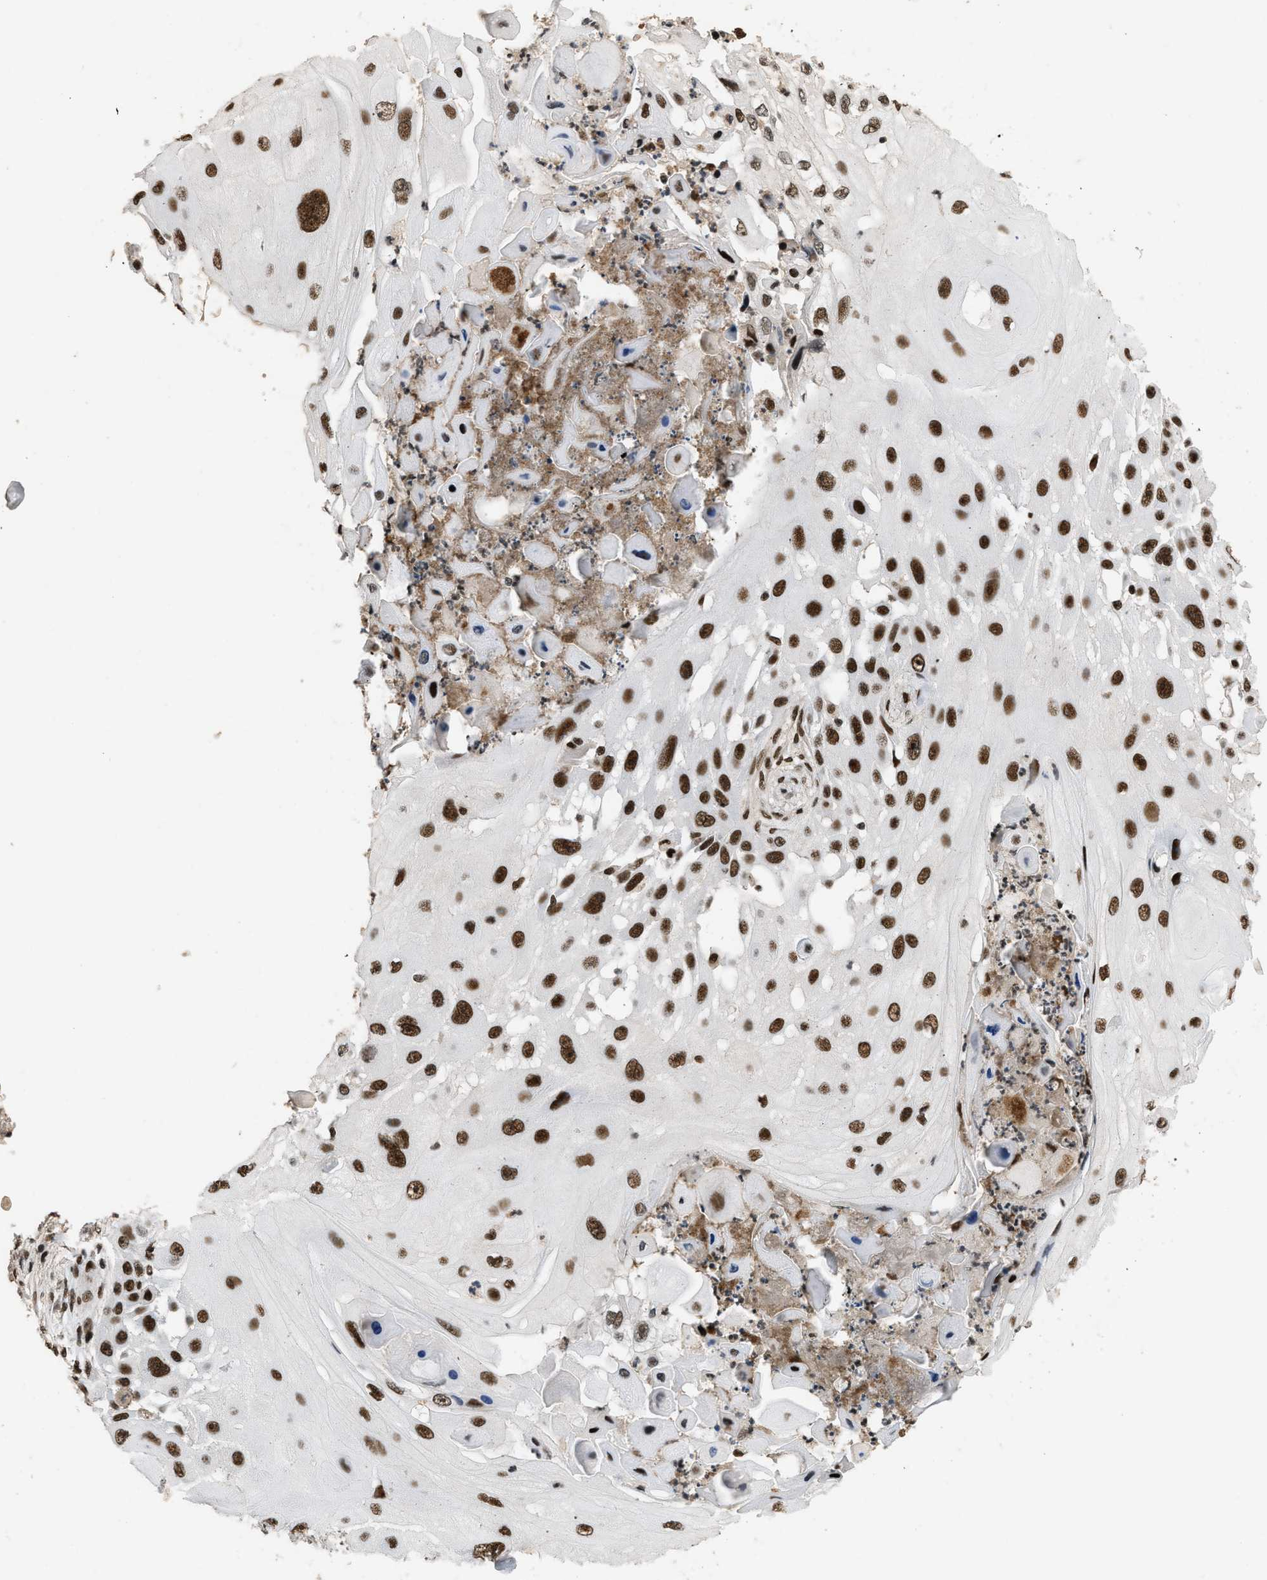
{"staining": {"intensity": "strong", "quantity": ">75%", "location": "nuclear"}, "tissue": "skin cancer", "cell_type": "Tumor cells", "image_type": "cancer", "snomed": [{"axis": "morphology", "description": "Squamous cell carcinoma, NOS"}, {"axis": "topography", "description": "Skin"}], "caption": "Tumor cells display high levels of strong nuclear positivity in approximately >75% of cells in human skin cancer (squamous cell carcinoma). The protein is stained brown, and the nuclei are stained in blue (DAB IHC with brightfield microscopy, high magnification).", "gene": "SMARCB1", "patient": {"sex": "female", "age": 44}}